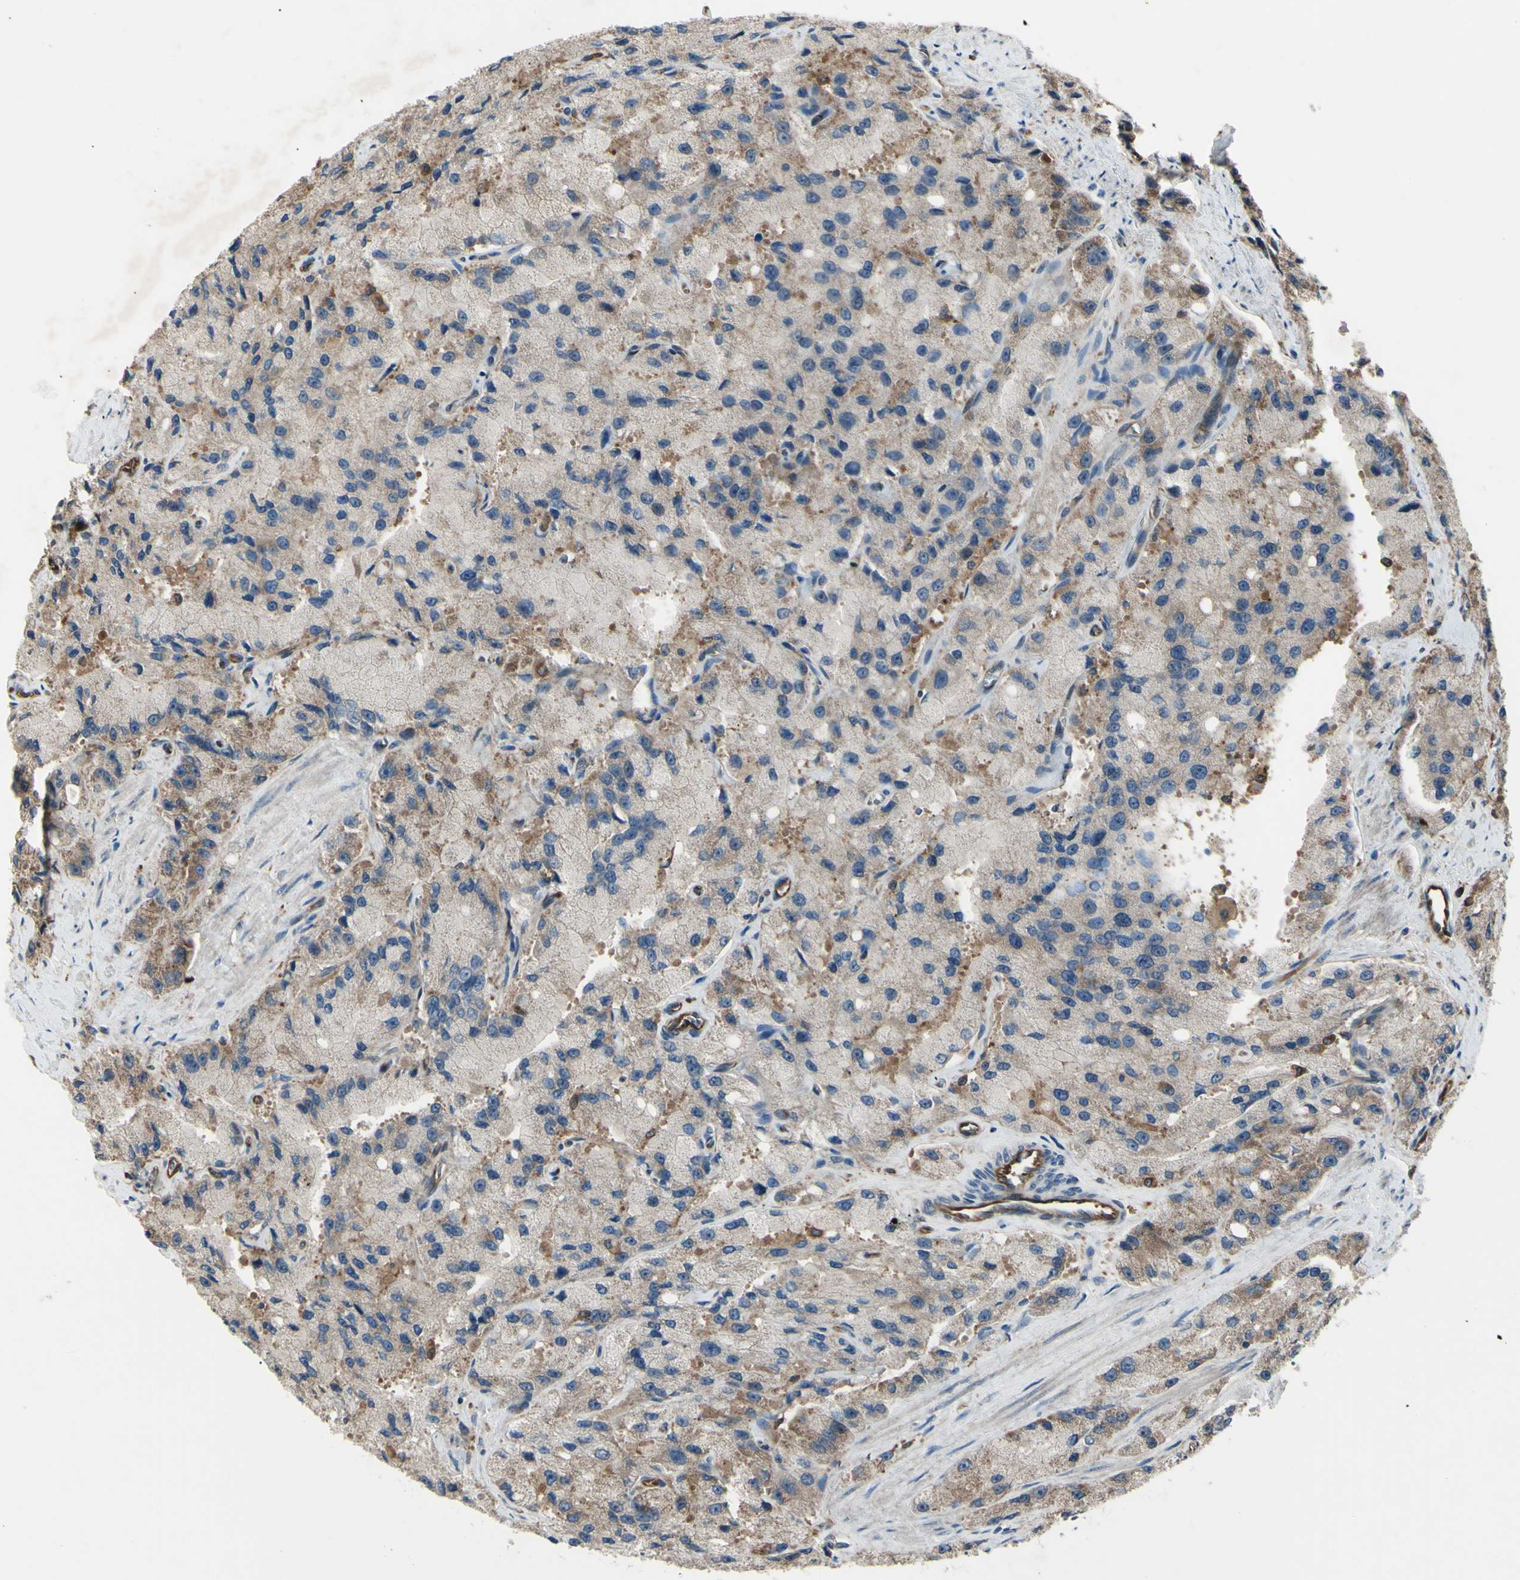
{"staining": {"intensity": "moderate", "quantity": "<25%", "location": "cytoplasmic/membranous"}, "tissue": "prostate cancer", "cell_type": "Tumor cells", "image_type": "cancer", "snomed": [{"axis": "morphology", "description": "Adenocarcinoma, High grade"}, {"axis": "topography", "description": "Prostate"}], "caption": "Protein expression by immunohistochemistry (IHC) displays moderate cytoplasmic/membranous expression in about <25% of tumor cells in high-grade adenocarcinoma (prostate).", "gene": "IGSF9B", "patient": {"sex": "male", "age": 58}}